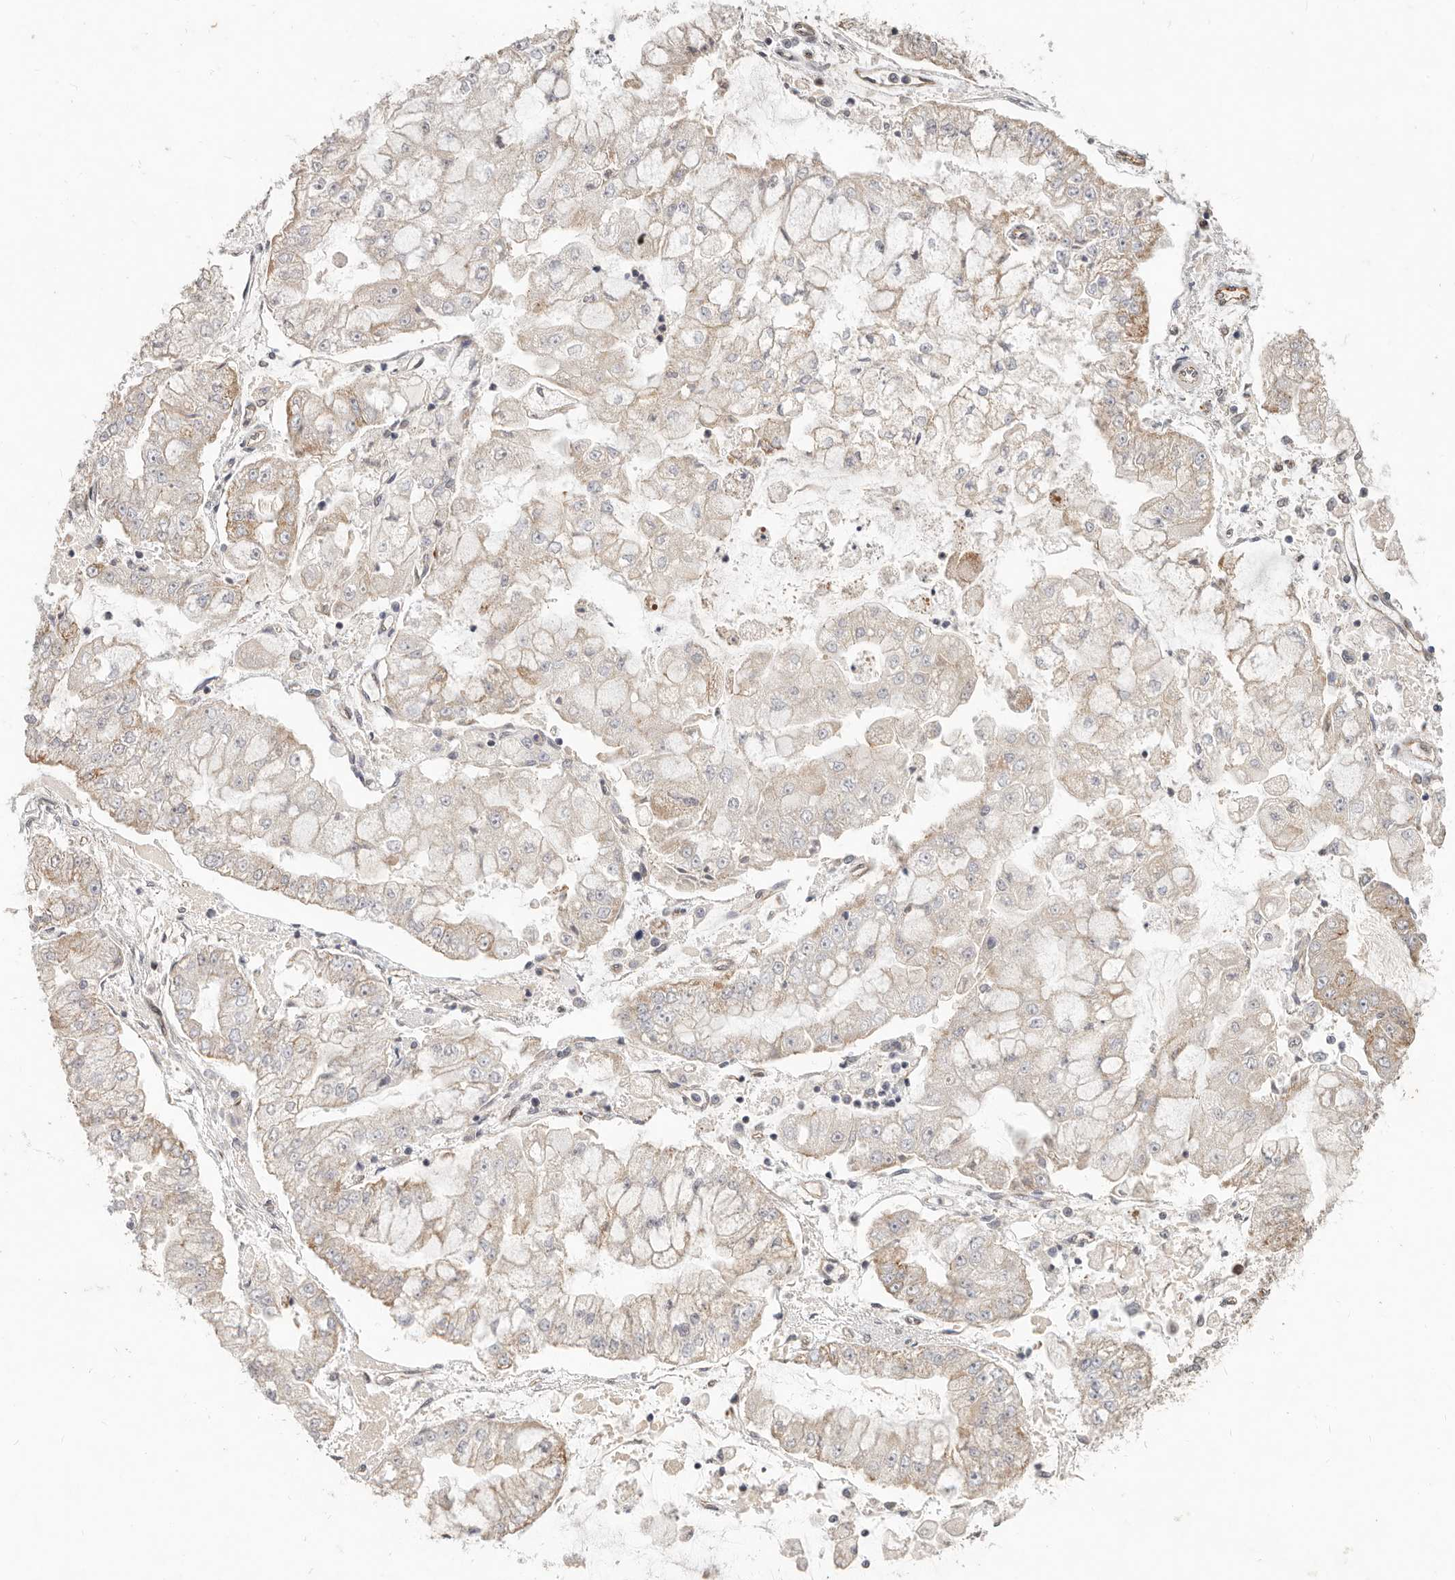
{"staining": {"intensity": "weak", "quantity": "25%-75%", "location": "cytoplasmic/membranous"}, "tissue": "stomach cancer", "cell_type": "Tumor cells", "image_type": "cancer", "snomed": [{"axis": "morphology", "description": "Adenocarcinoma, NOS"}, {"axis": "topography", "description": "Stomach"}], "caption": "The image demonstrates a brown stain indicating the presence of a protein in the cytoplasmic/membranous of tumor cells in stomach cancer.", "gene": "USP49", "patient": {"sex": "male", "age": 76}}